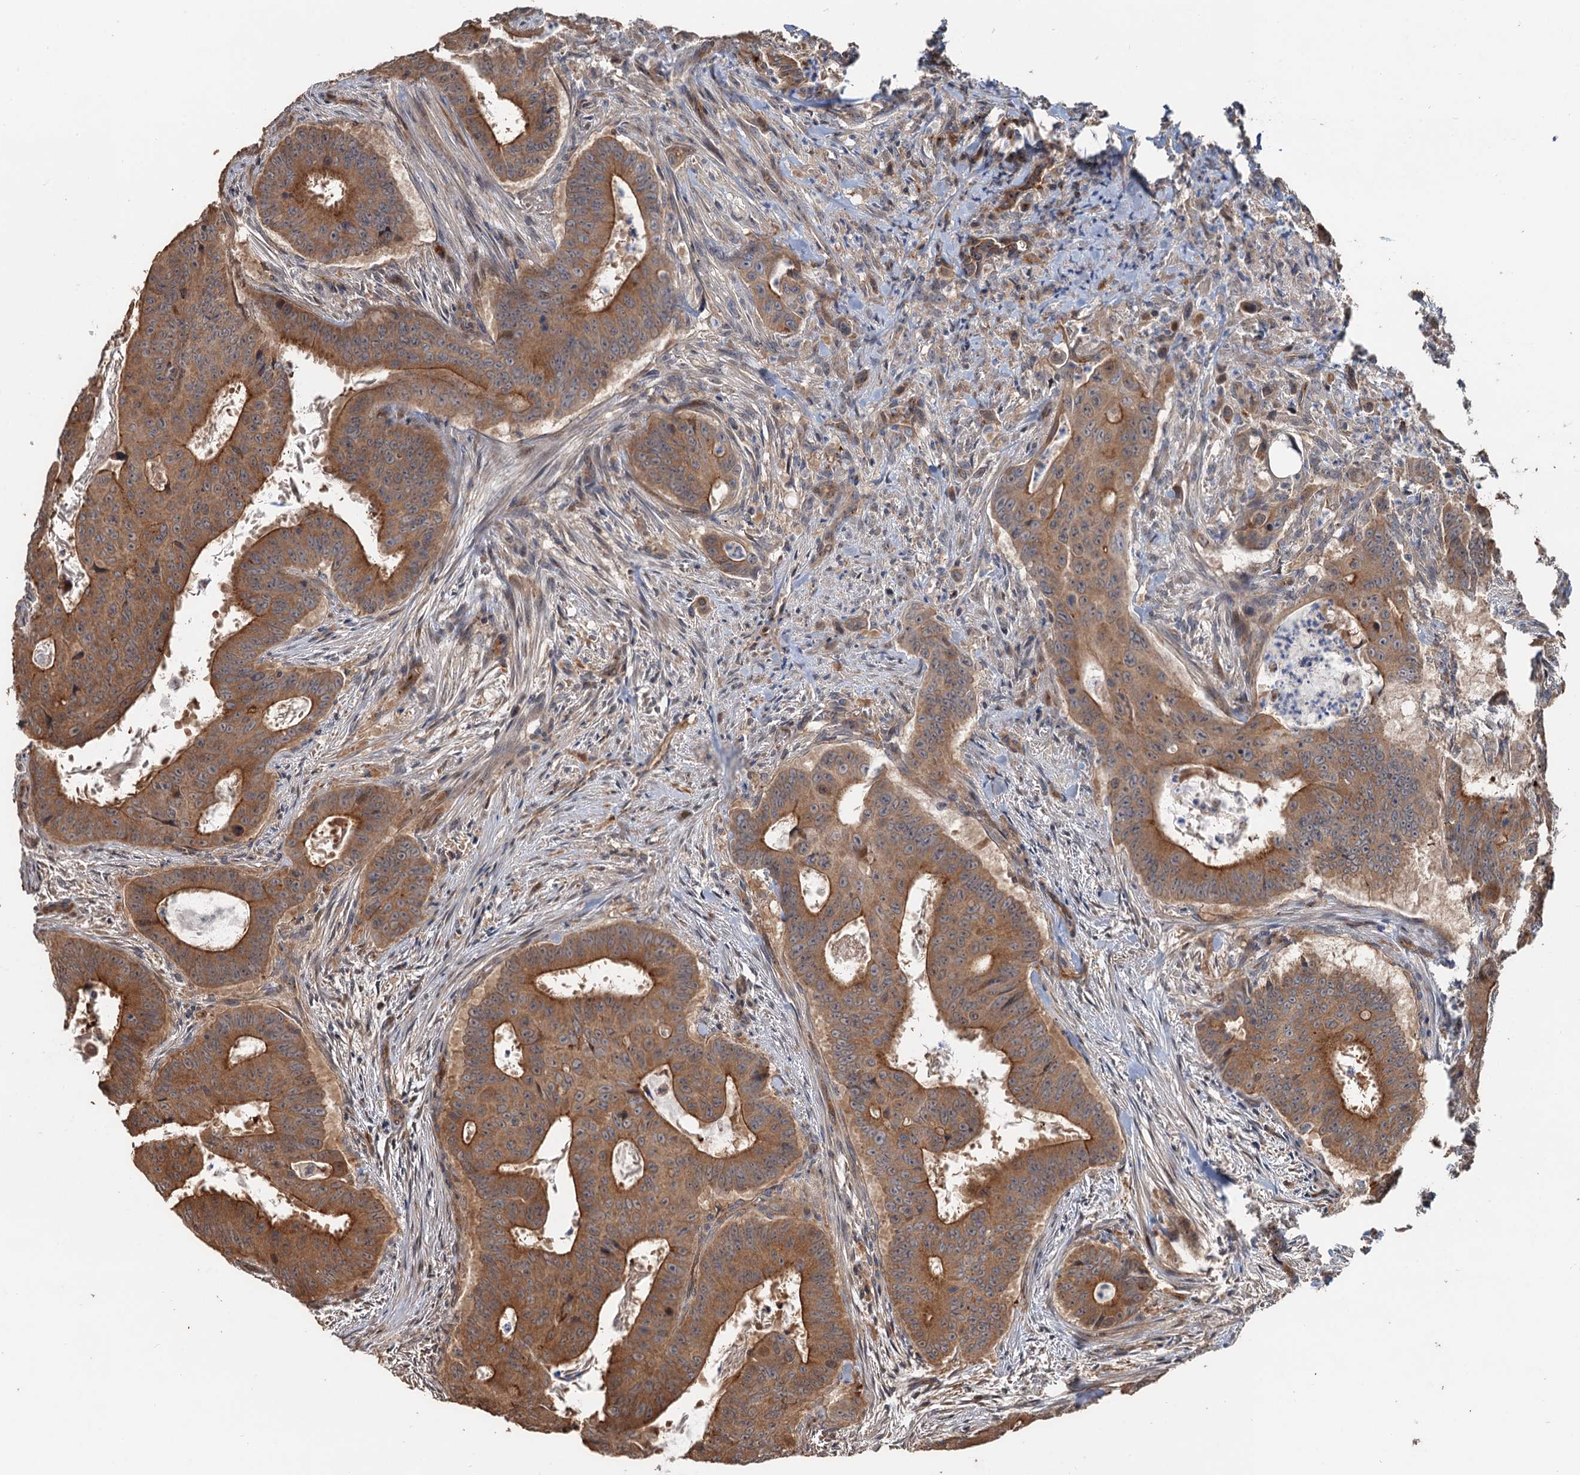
{"staining": {"intensity": "moderate", "quantity": ">75%", "location": "cytoplasmic/membranous"}, "tissue": "colorectal cancer", "cell_type": "Tumor cells", "image_type": "cancer", "snomed": [{"axis": "morphology", "description": "Adenocarcinoma, NOS"}, {"axis": "topography", "description": "Rectum"}], "caption": "Colorectal cancer (adenocarcinoma) tissue reveals moderate cytoplasmic/membranous staining in approximately >75% of tumor cells", "gene": "DEXI", "patient": {"sex": "female", "age": 75}}